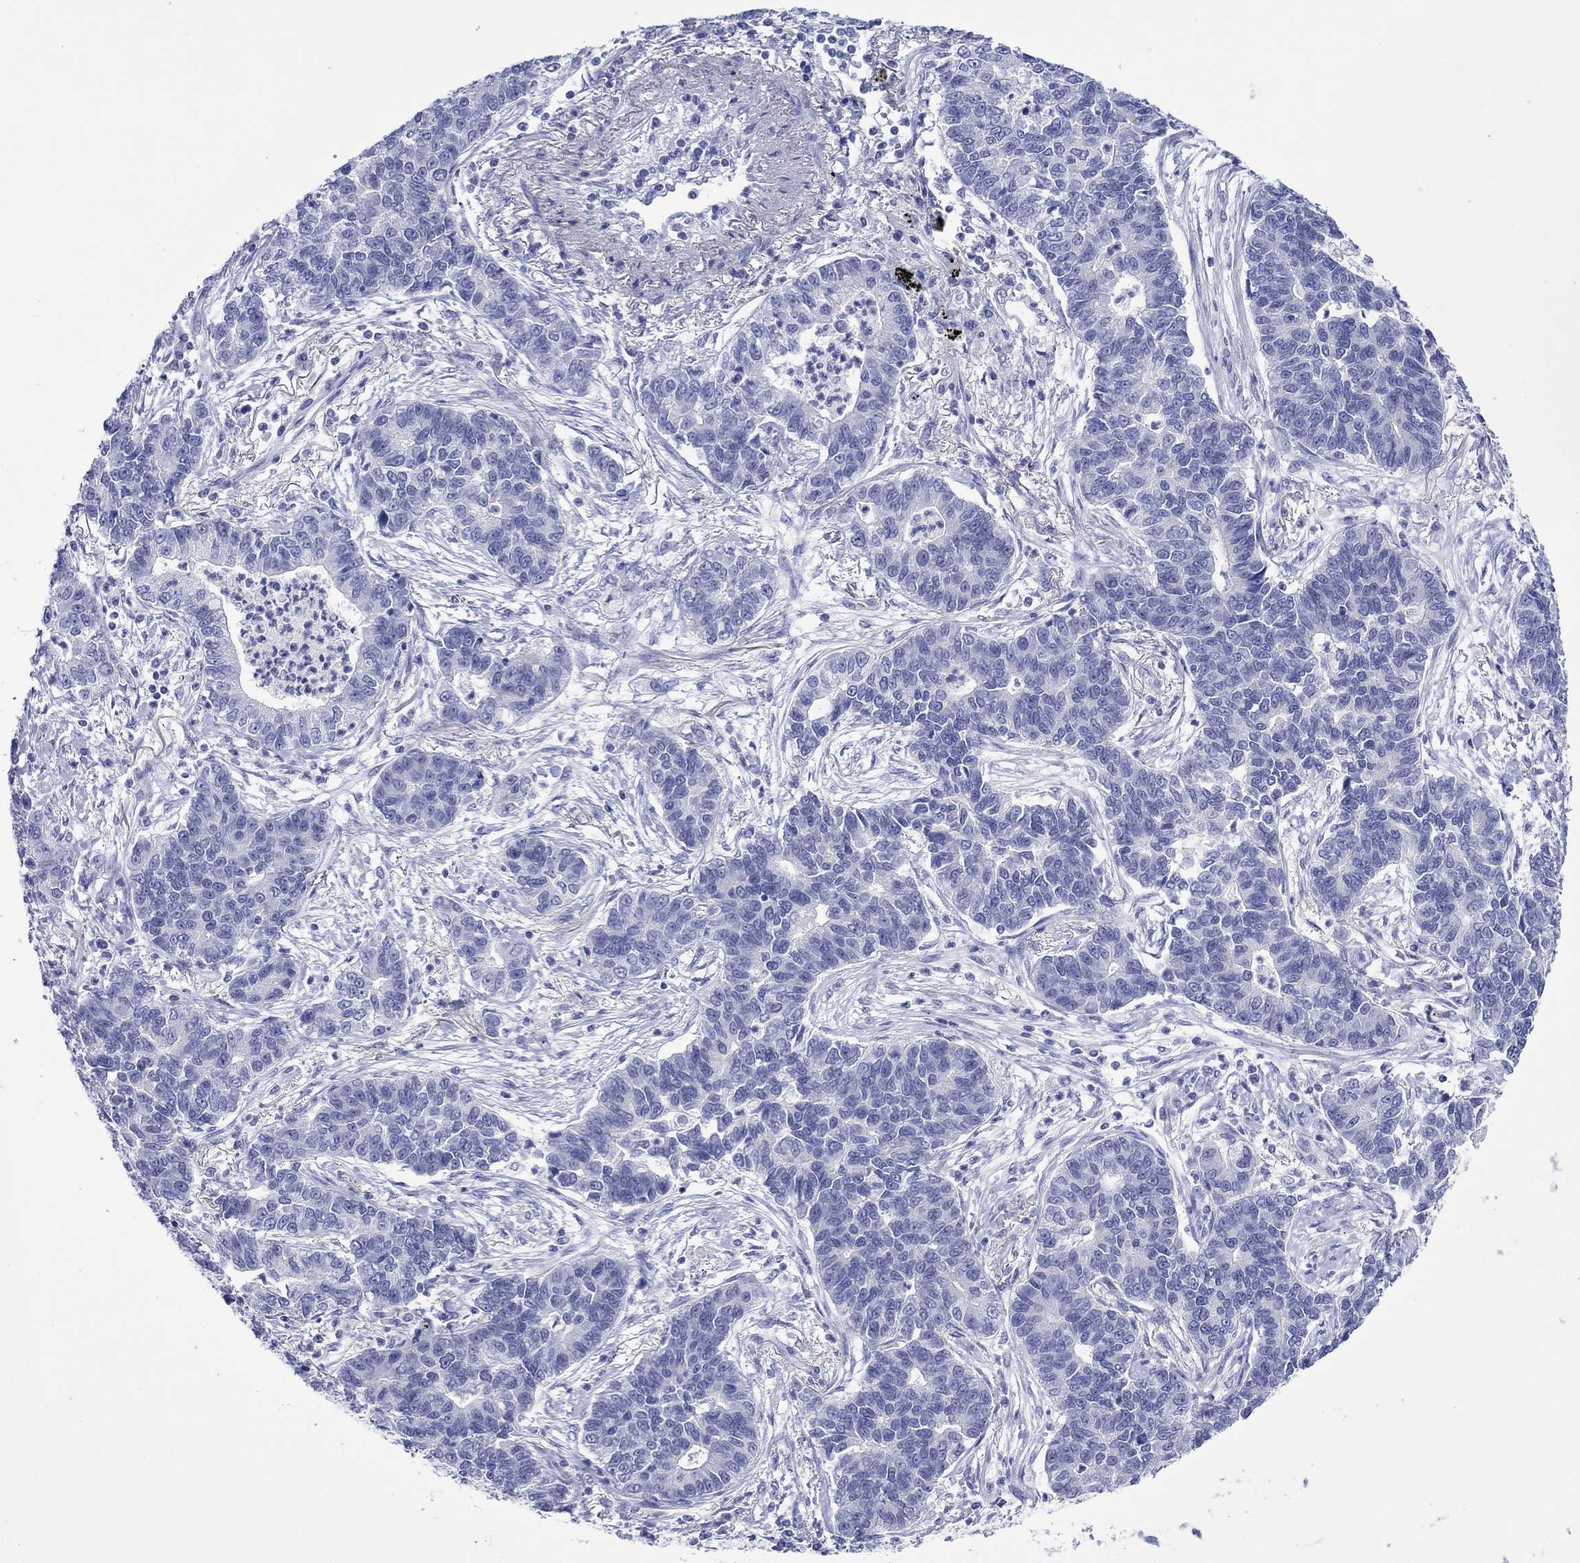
{"staining": {"intensity": "negative", "quantity": "none", "location": "none"}, "tissue": "lung cancer", "cell_type": "Tumor cells", "image_type": "cancer", "snomed": [{"axis": "morphology", "description": "Adenocarcinoma, NOS"}, {"axis": "topography", "description": "Lung"}], "caption": "An image of human lung cancer (adenocarcinoma) is negative for staining in tumor cells. (DAB IHC, high magnification).", "gene": "MLANA", "patient": {"sex": "female", "age": 57}}